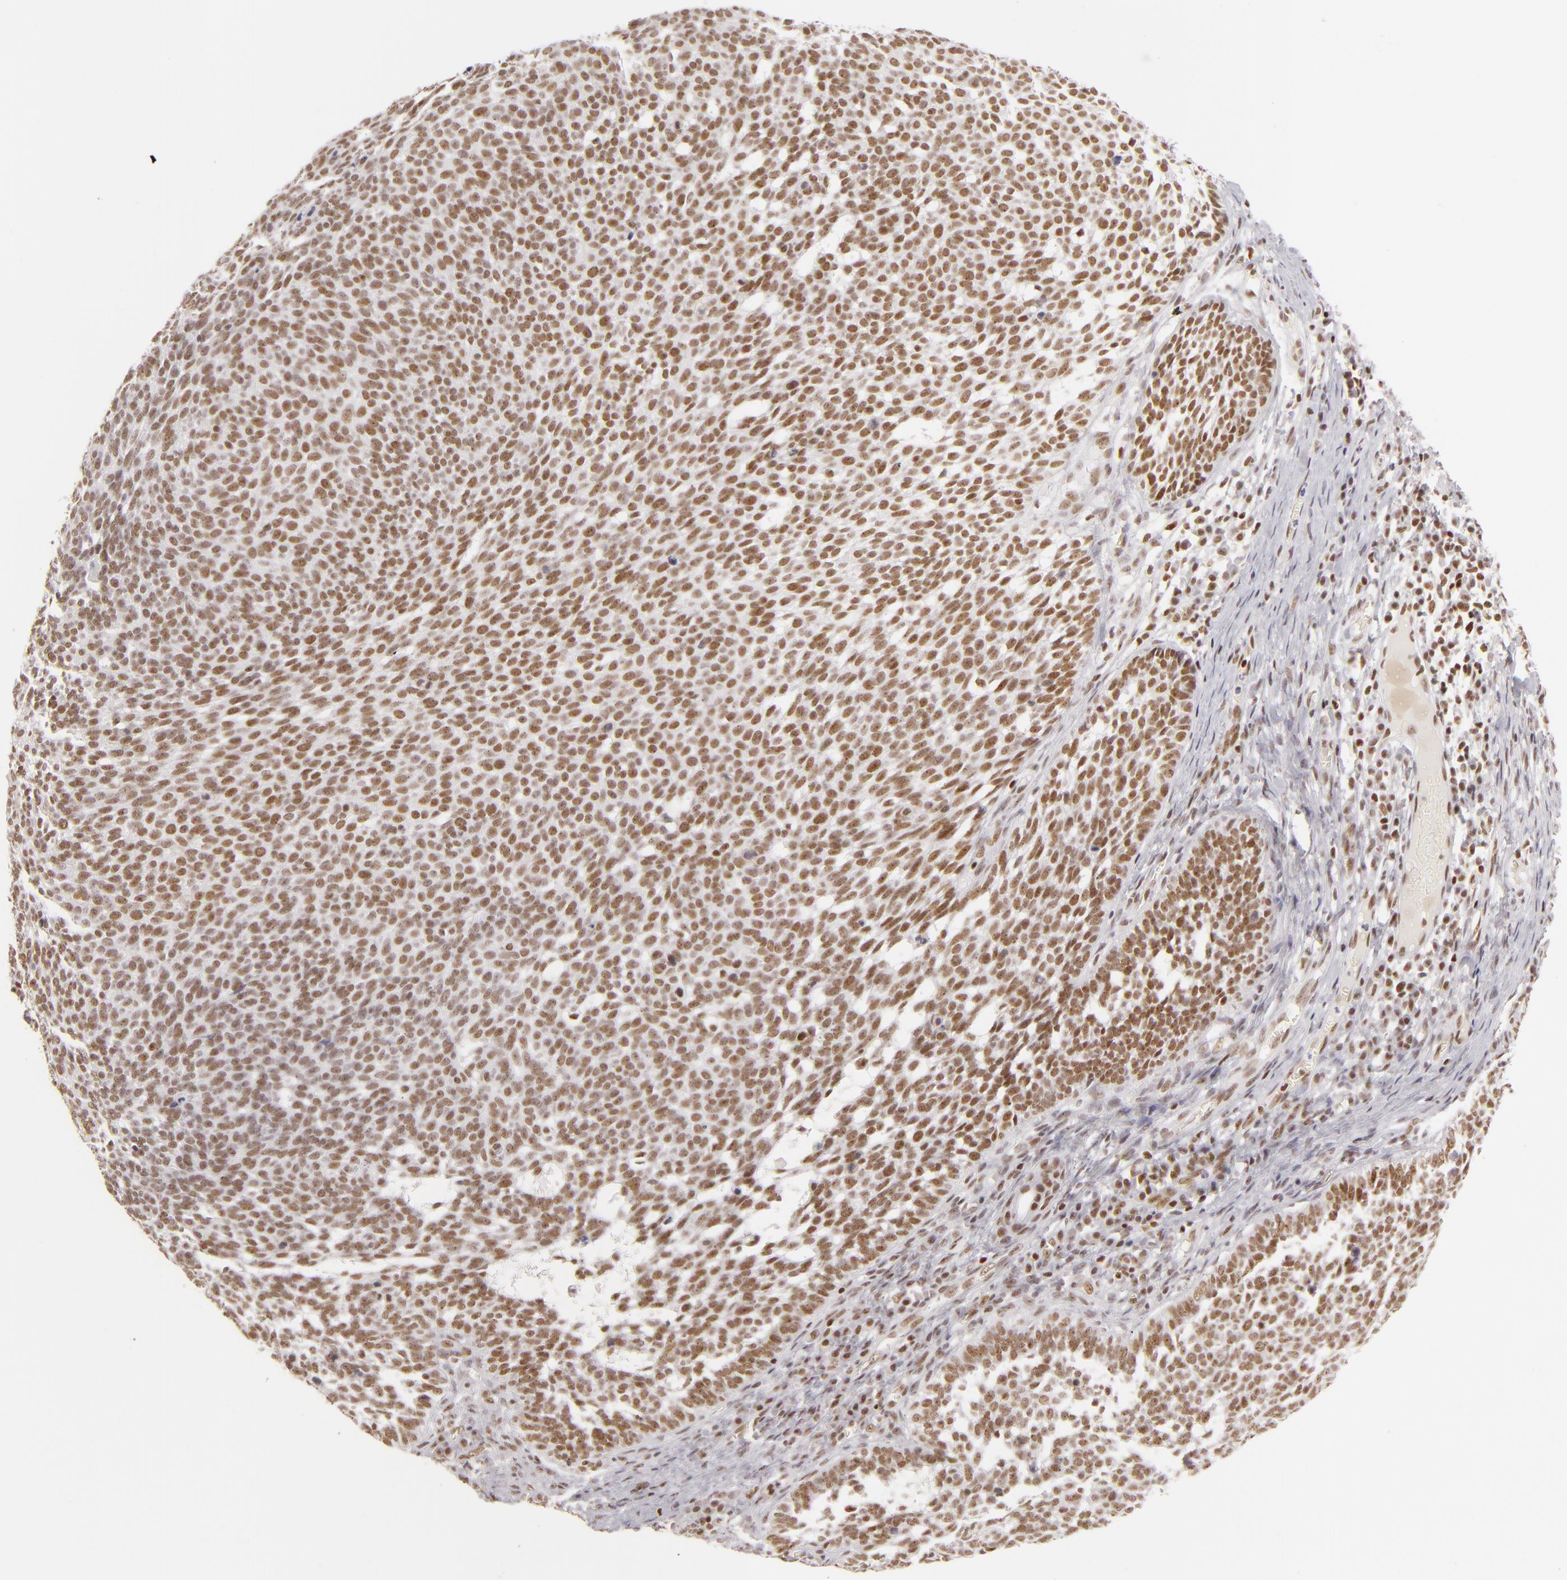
{"staining": {"intensity": "strong", "quantity": ">75%", "location": "nuclear"}, "tissue": "skin cancer", "cell_type": "Tumor cells", "image_type": "cancer", "snomed": [{"axis": "morphology", "description": "Basal cell carcinoma"}, {"axis": "topography", "description": "Skin"}], "caption": "About >75% of tumor cells in skin cancer (basal cell carcinoma) demonstrate strong nuclear protein positivity as visualized by brown immunohistochemical staining.", "gene": "DAXX", "patient": {"sex": "male", "age": 63}}